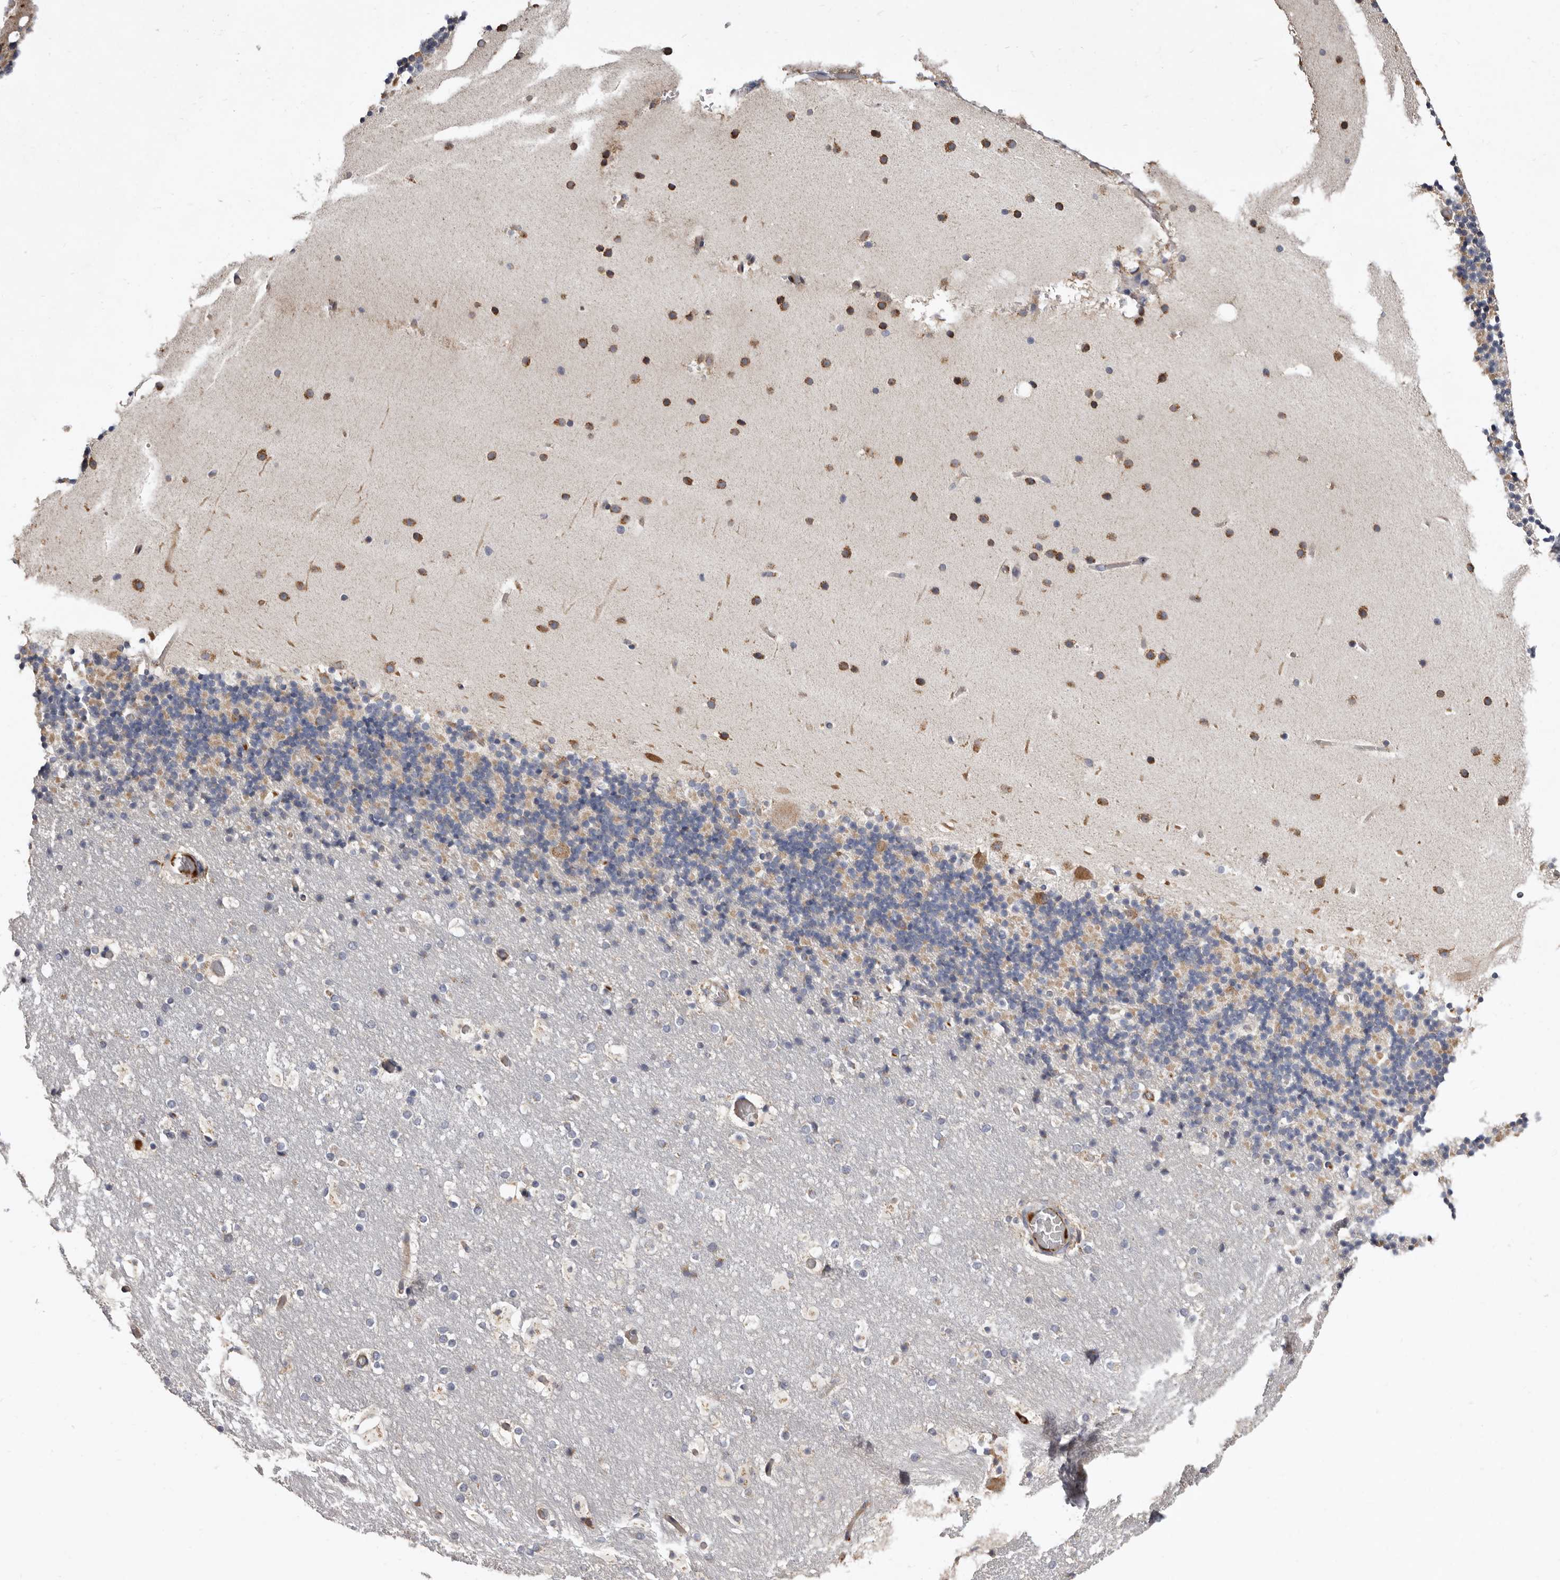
{"staining": {"intensity": "weak", "quantity": "25%-75%", "location": "cytoplasmic/membranous"}, "tissue": "cerebellum", "cell_type": "Cells in granular layer", "image_type": "normal", "snomed": [{"axis": "morphology", "description": "Normal tissue, NOS"}, {"axis": "topography", "description": "Cerebellum"}], "caption": "The photomicrograph exhibits staining of benign cerebellum, revealing weak cytoplasmic/membranous protein expression (brown color) within cells in granular layer.", "gene": "ASIC5", "patient": {"sex": "male", "age": 57}}